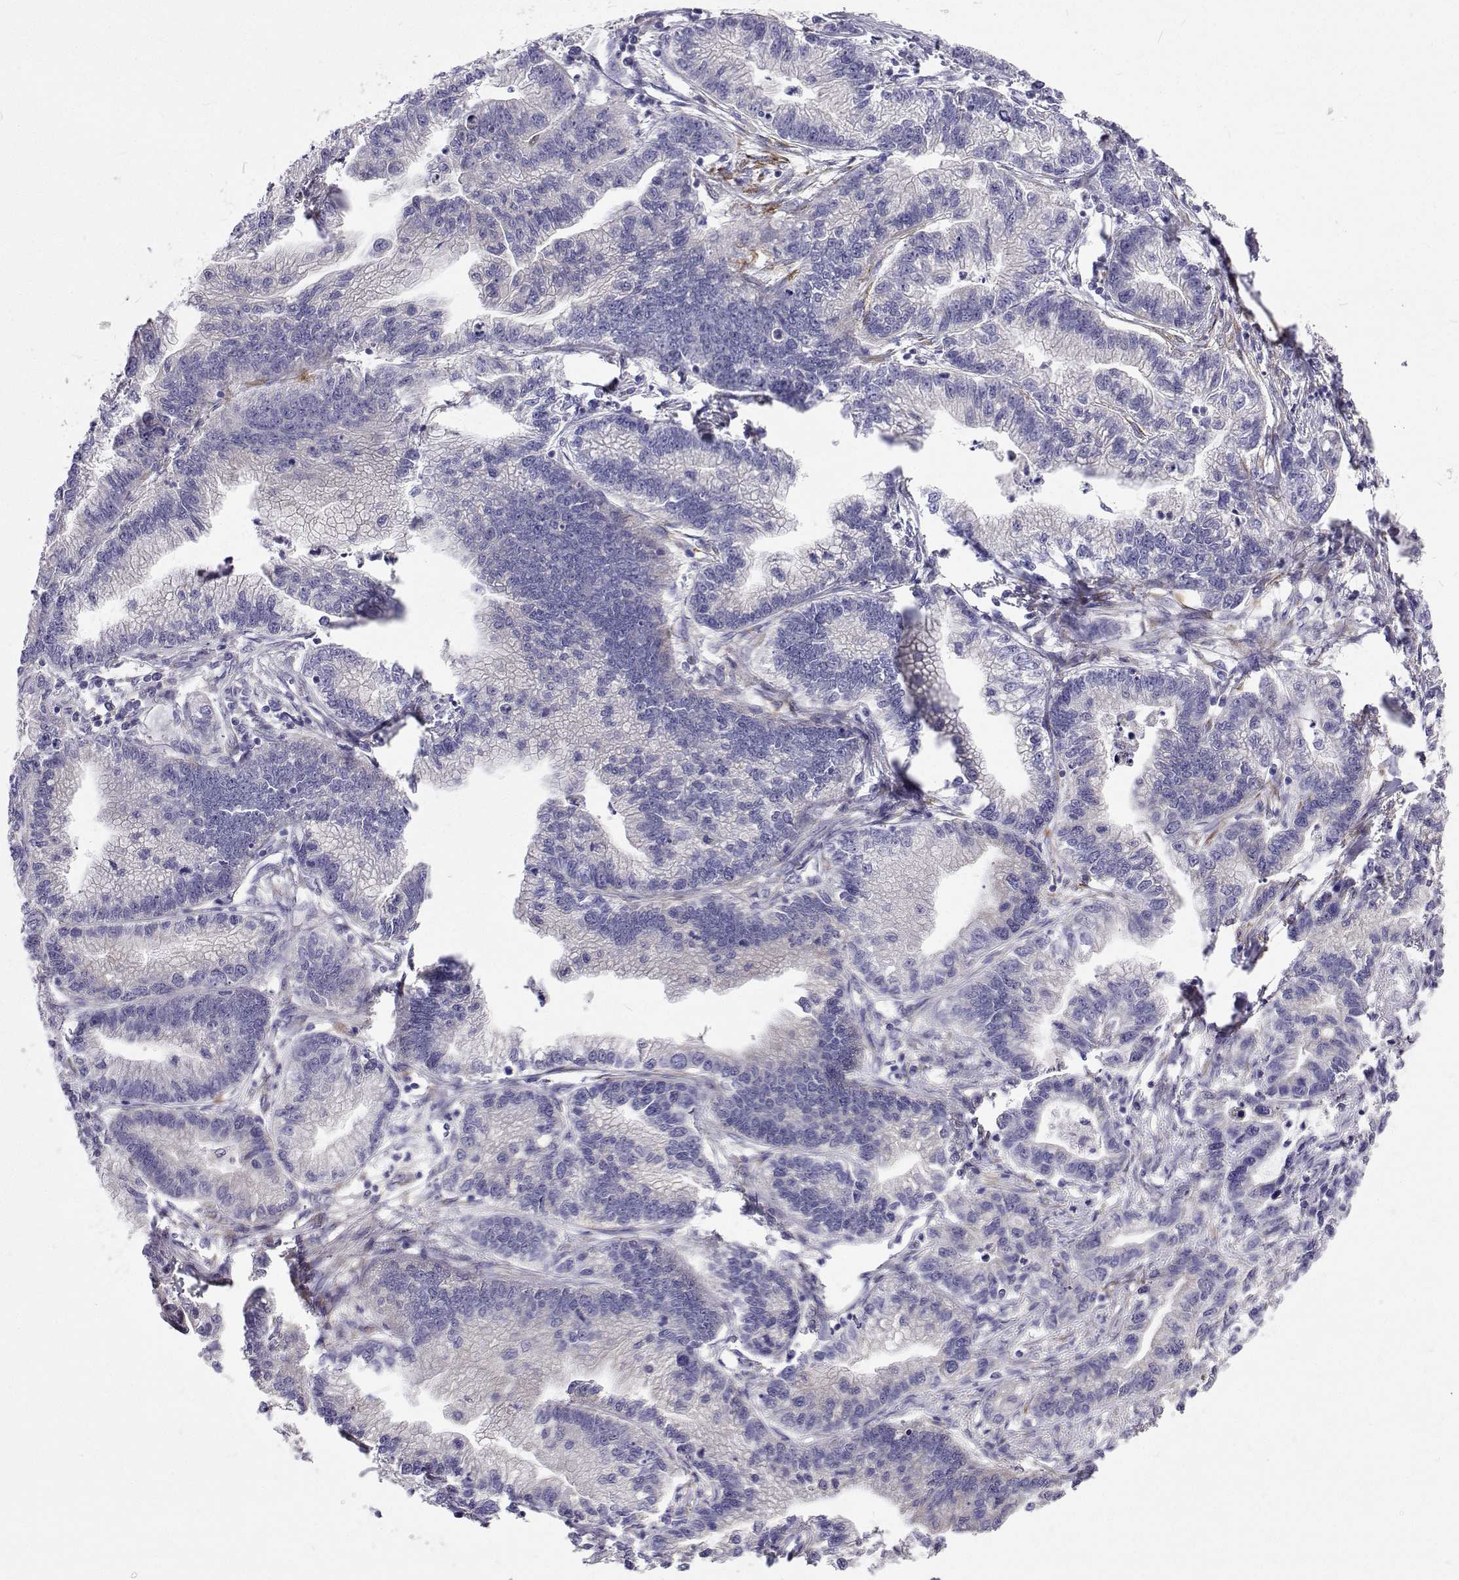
{"staining": {"intensity": "negative", "quantity": "none", "location": "none"}, "tissue": "stomach cancer", "cell_type": "Tumor cells", "image_type": "cancer", "snomed": [{"axis": "morphology", "description": "Adenocarcinoma, NOS"}, {"axis": "topography", "description": "Stomach"}], "caption": "Protein analysis of adenocarcinoma (stomach) displays no significant positivity in tumor cells. (DAB (3,3'-diaminobenzidine) IHC visualized using brightfield microscopy, high magnification).", "gene": "LHFPL7", "patient": {"sex": "male", "age": 83}}